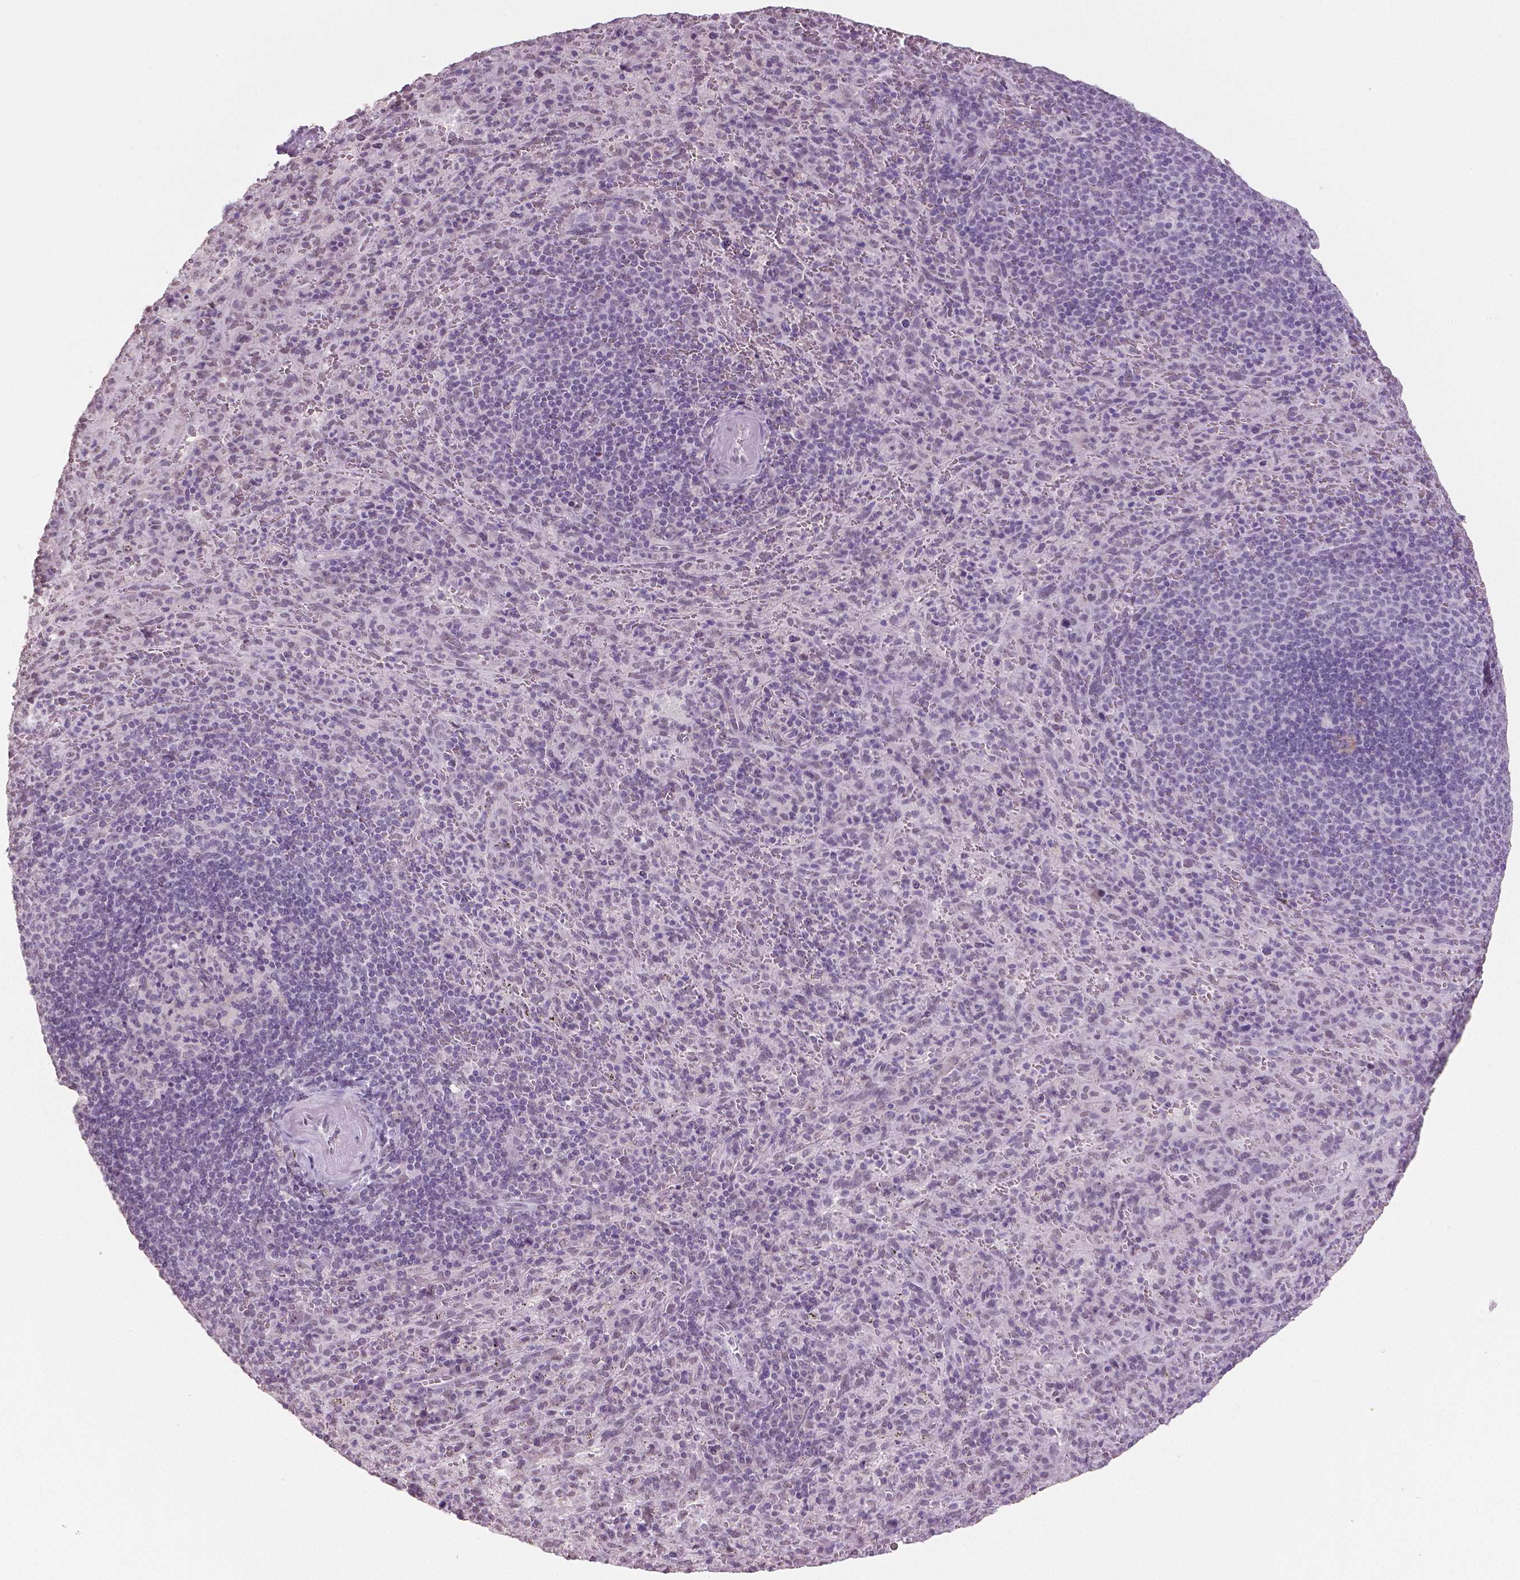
{"staining": {"intensity": "negative", "quantity": "none", "location": "none"}, "tissue": "spleen", "cell_type": "Cells in red pulp", "image_type": "normal", "snomed": [{"axis": "morphology", "description": "Normal tissue, NOS"}, {"axis": "topography", "description": "Spleen"}], "caption": "Micrograph shows no significant protein expression in cells in red pulp of unremarkable spleen. Brightfield microscopy of immunohistochemistry (IHC) stained with DAB (brown) and hematoxylin (blue), captured at high magnification.", "gene": "IGF2BP1", "patient": {"sex": "male", "age": 57}}